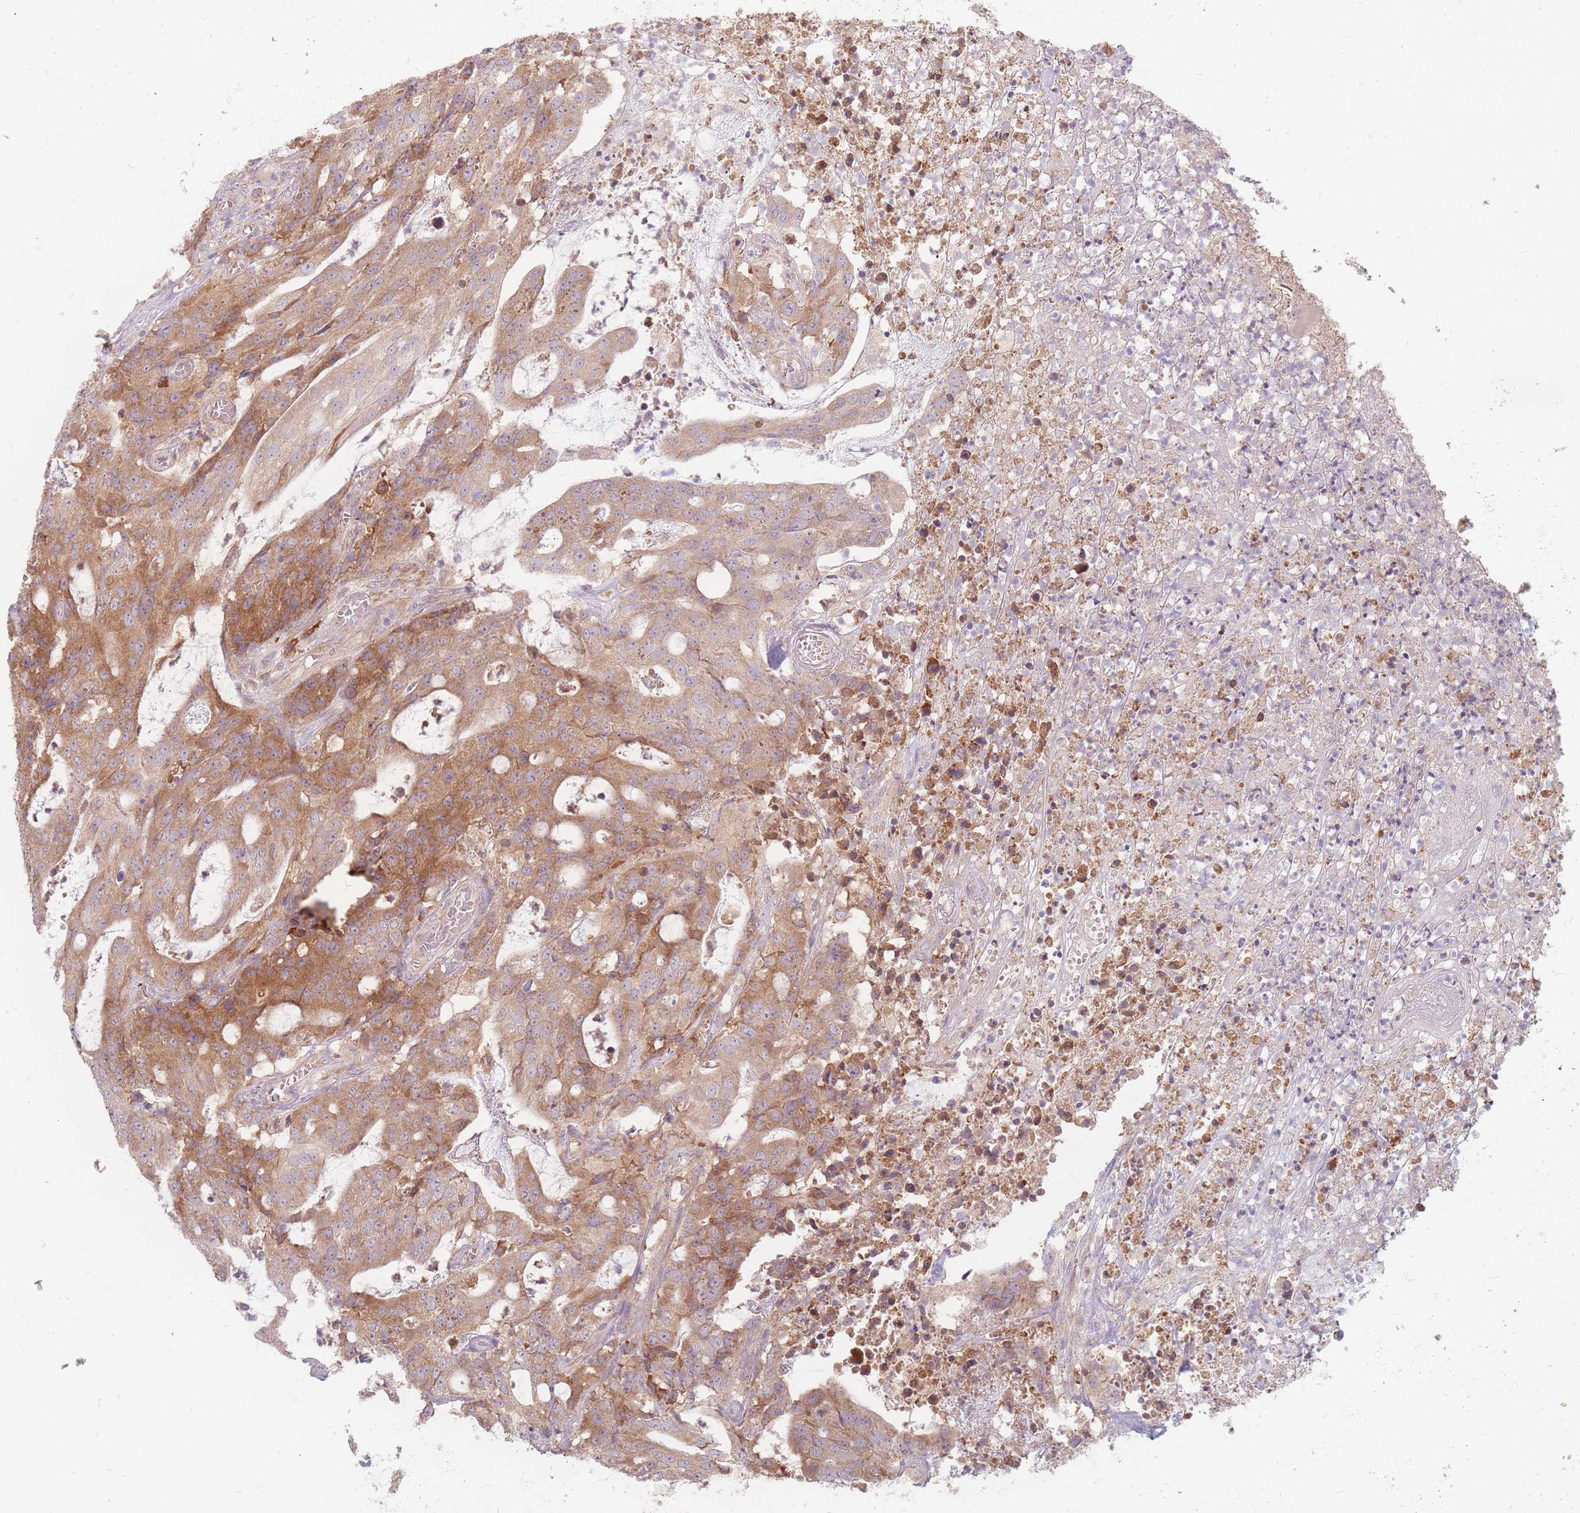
{"staining": {"intensity": "moderate", "quantity": ">75%", "location": "cytoplasmic/membranous"}, "tissue": "colorectal cancer", "cell_type": "Tumor cells", "image_type": "cancer", "snomed": [{"axis": "morphology", "description": "Adenocarcinoma, NOS"}, {"axis": "topography", "description": "Colon"}], "caption": "Immunohistochemistry staining of colorectal cancer, which reveals medium levels of moderate cytoplasmic/membranous positivity in approximately >75% of tumor cells indicating moderate cytoplasmic/membranous protein expression. The staining was performed using DAB (brown) for protein detection and nuclei were counterstained in hematoxylin (blue).", "gene": "SMIM14", "patient": {"sex": "male", "age": 83}}